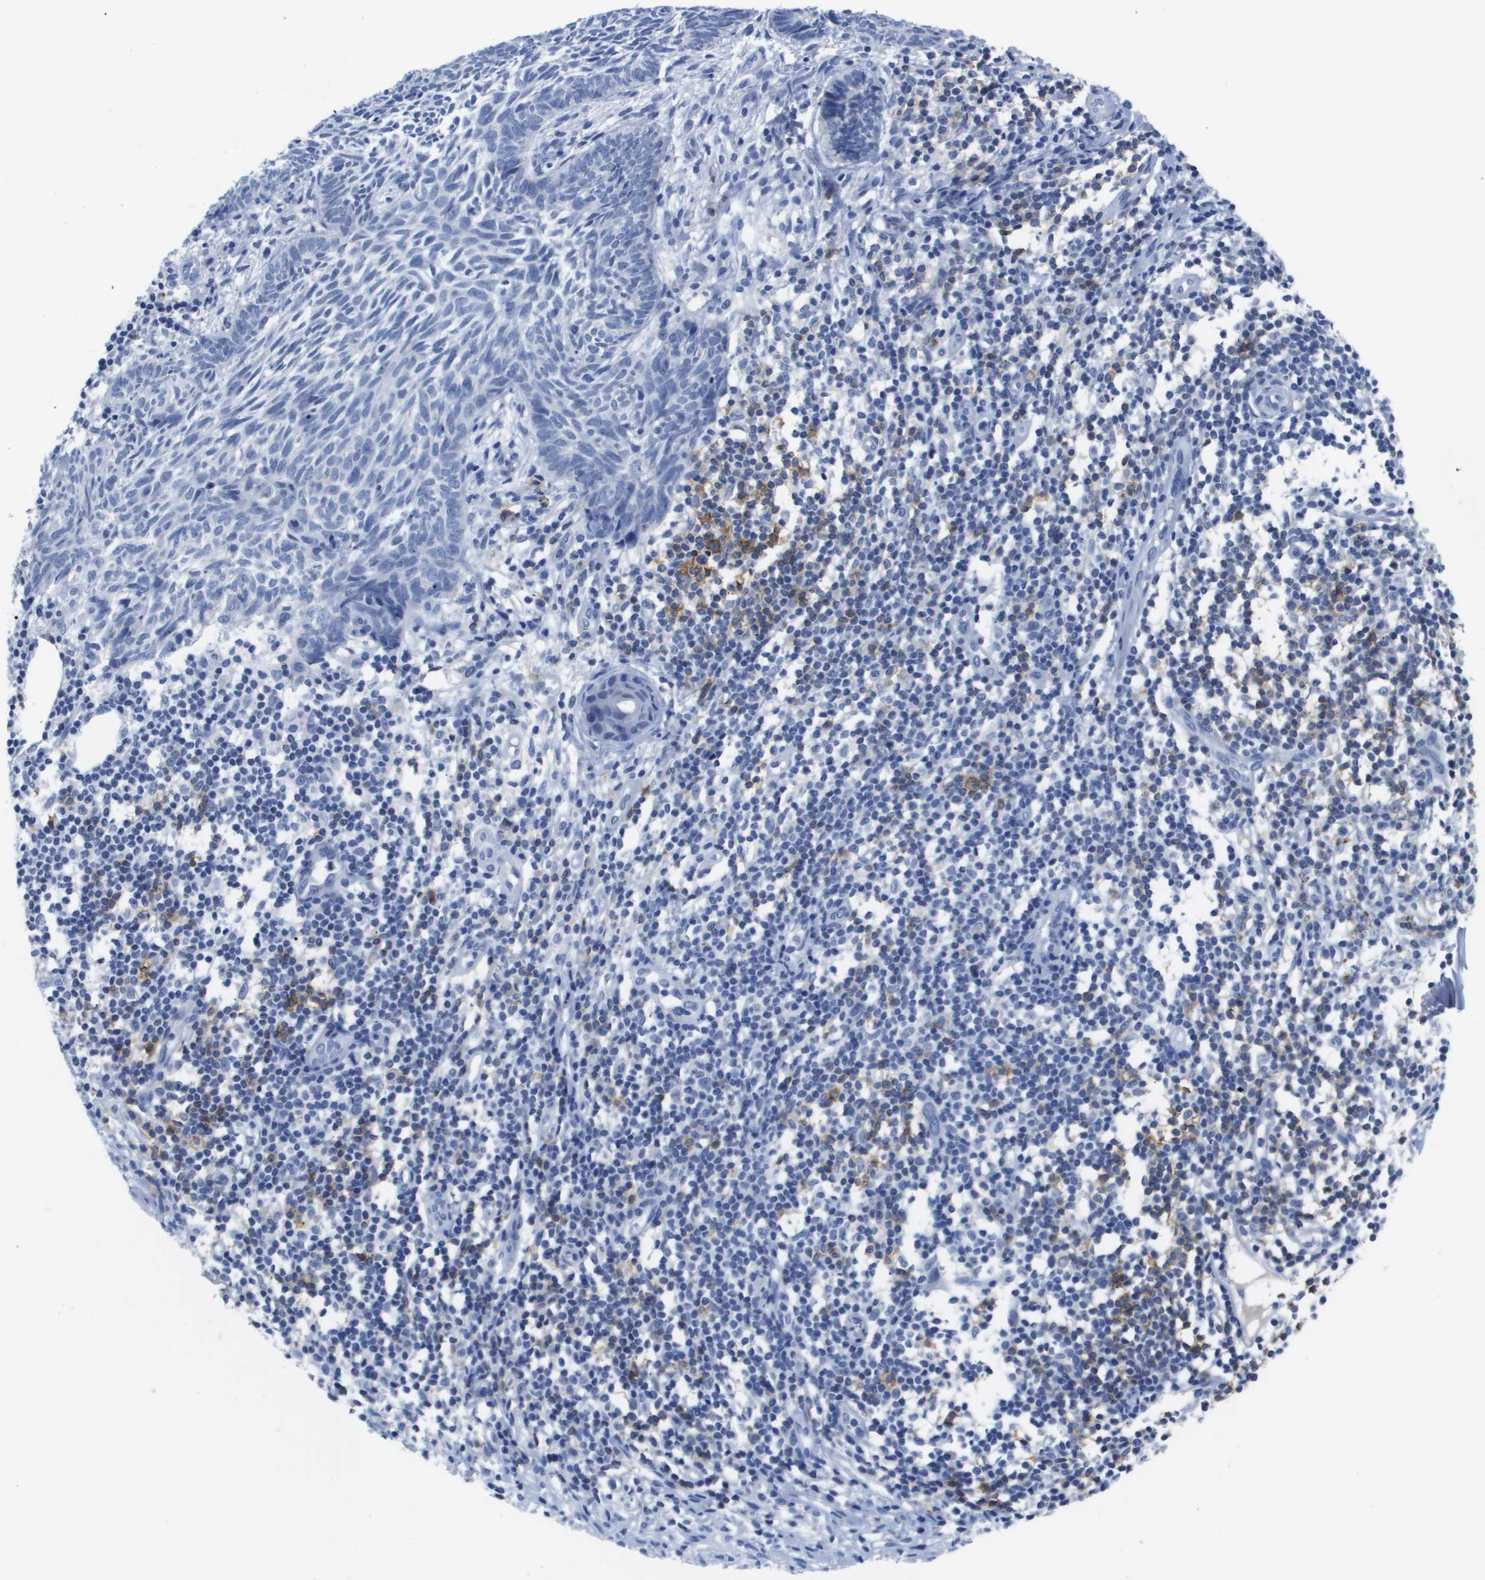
{"staining": {"intensity": "negative", "quantity": "none", "location": "none"}, "tissue": "skin cancer", "cell_type": "Tumor cells", "image_type": "cancer", "snomed": [{"axis": "morphology", "description": "Basal cell carcinoma"}, {"axis": "topography", "description": "Skin"}], "caption": "DAB immunohistochemical staining of human skin basal cell carcinoma exhibits no significant staining in tumor cells. The staining is performed using DAB brown chromogen with nuclei counter-stained in using hematoxylin.", "gene": "MS4A1", "patient": {"sex": "male", "age": 60}}